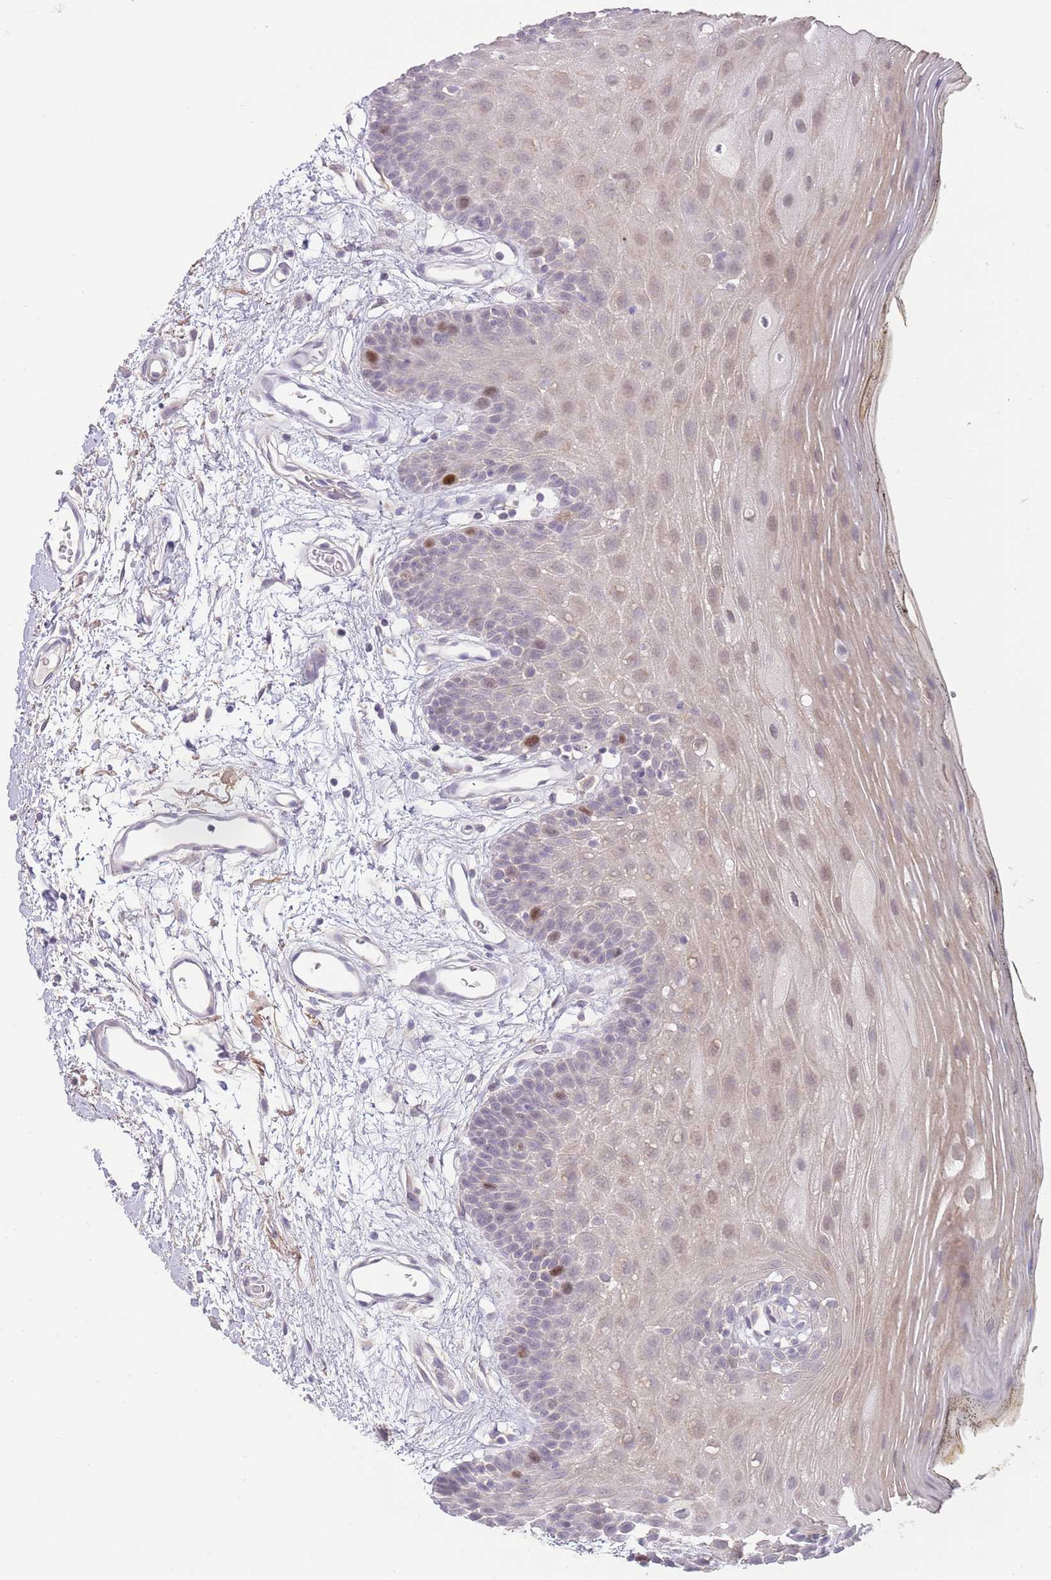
{"staining": {"intensity": "moderate", "quantity": "<25%", "location": "nuclear"}, "tissue": "oral mucosa", "cell_type": "Squamous epithelial cells", "image_type": "normal", "snomed": [{"axis": "morphology", "description": "Normal tissue, NOS"}, {"axis": "topography", "description": "Oral tissue"}, {"axis": "topography", "description": "Tounge, NOS"}], "caption": "IHC (DAB (3,3'-diaminobenzidine)) staining of benign oral mucosa reveals moderate nuclear protein expression in approximately <25% of squamous epithelial cells. Using DAB (brown) and hematoxylin (blue) stains, captured at high magnification using brightfield microscopy.", "gene": "PIMREG", "patient": {"sex": "female", "age": 81}}